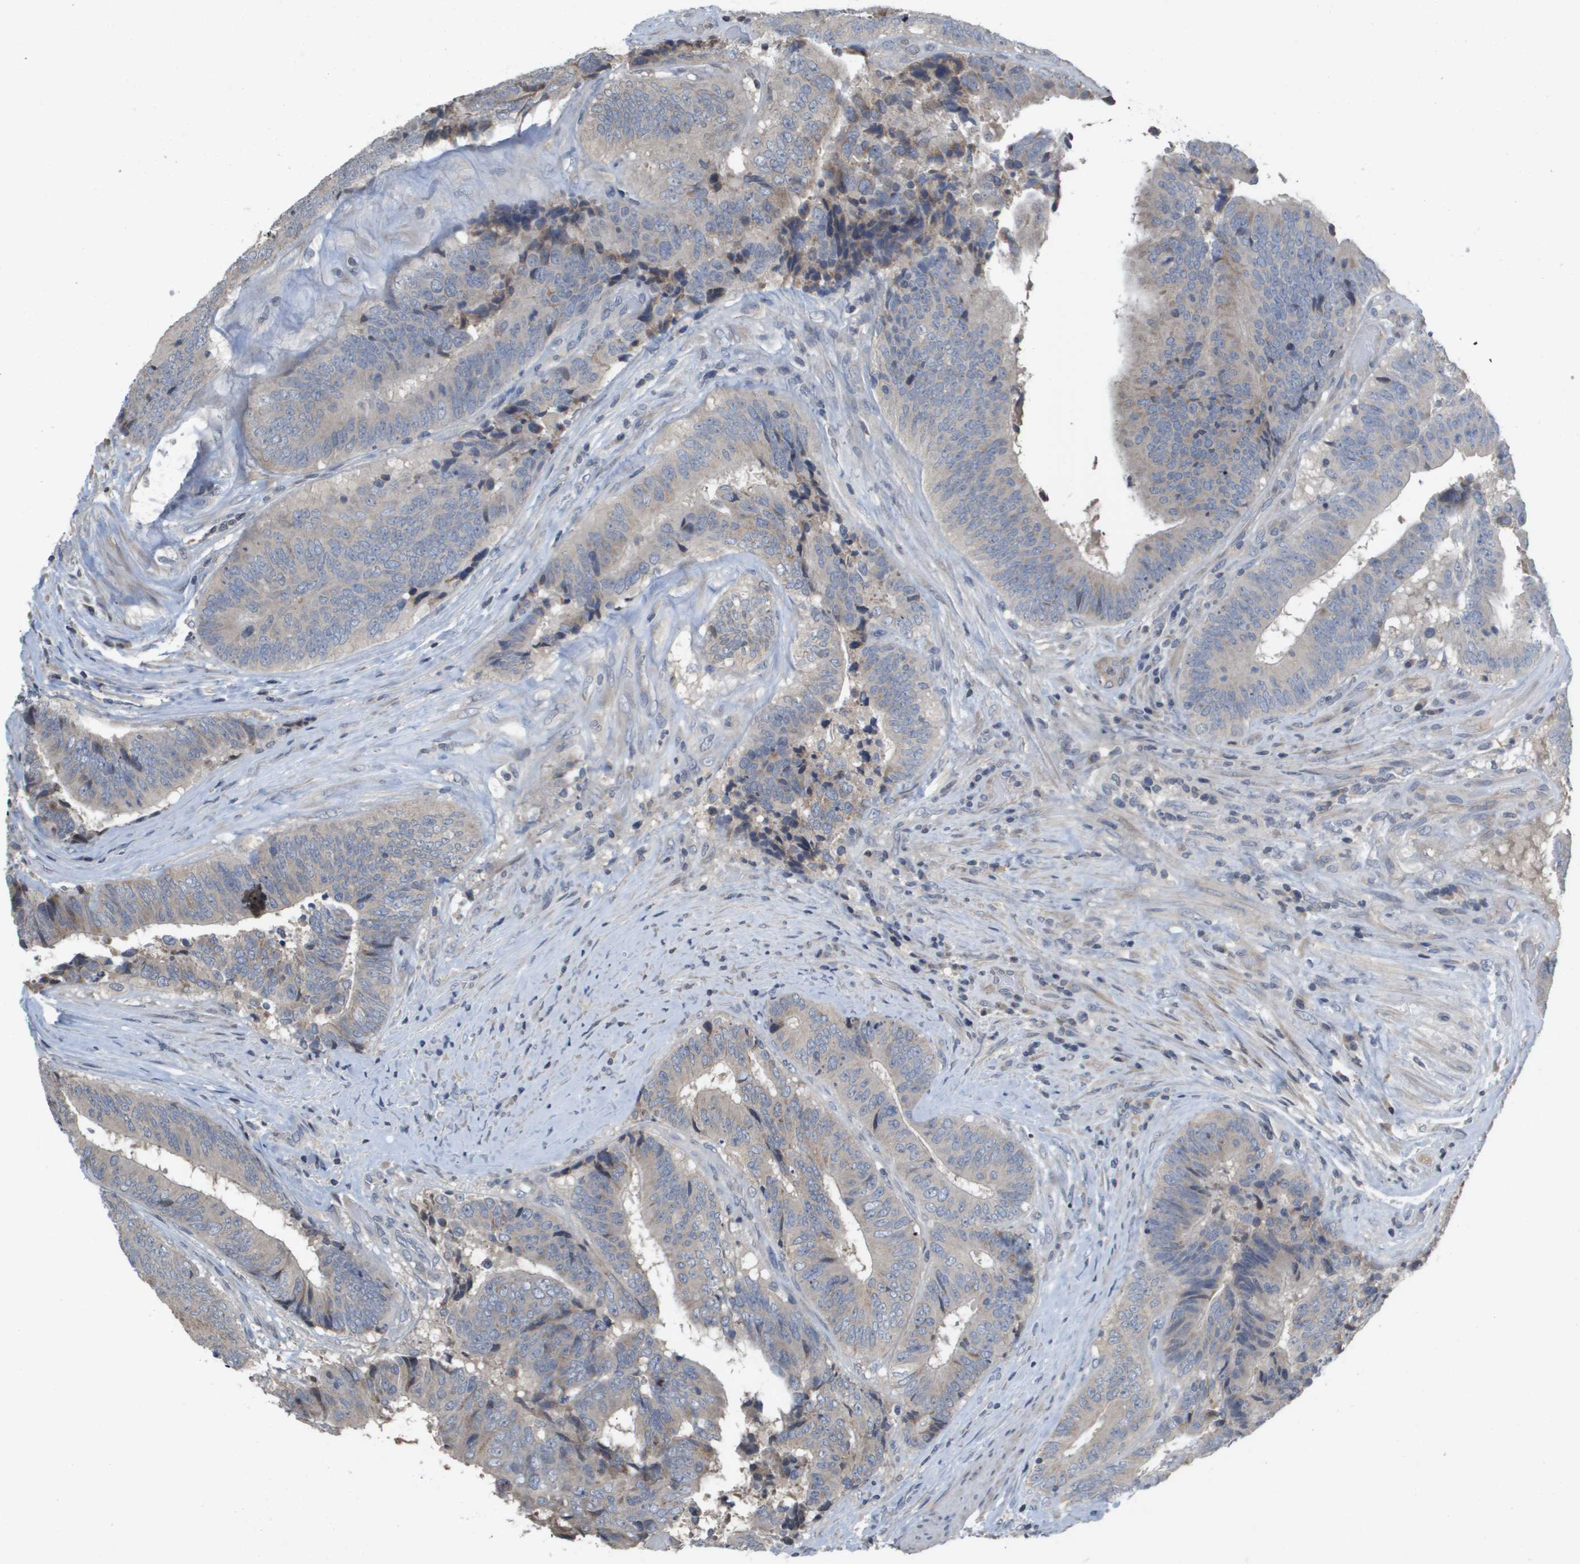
{"staining": {"intensity": "weak", "quantity": "<25%", "location": "cytoplasmic/membranous"}, "tissue": "colorectal cancer", "cell_type": "Tumor cells", "image_type": "cancer", "snomed": [{"axis": "morphology", "description": "Adenocarcinoma, NOS"}, {"axis": "topography", "description": "Rectum"}], "caption": "Immunohistochemistry of human adenocarcinoma (colorectal) displays no positivity in tumor cells. The staining is performed using DAB (3,3'-diaminobenzidine) brown chromogen with nuclei counter-stained in using hematoxylin.", "gene": "CAPN11", "patient": {"sex": "male", "age": 72}}